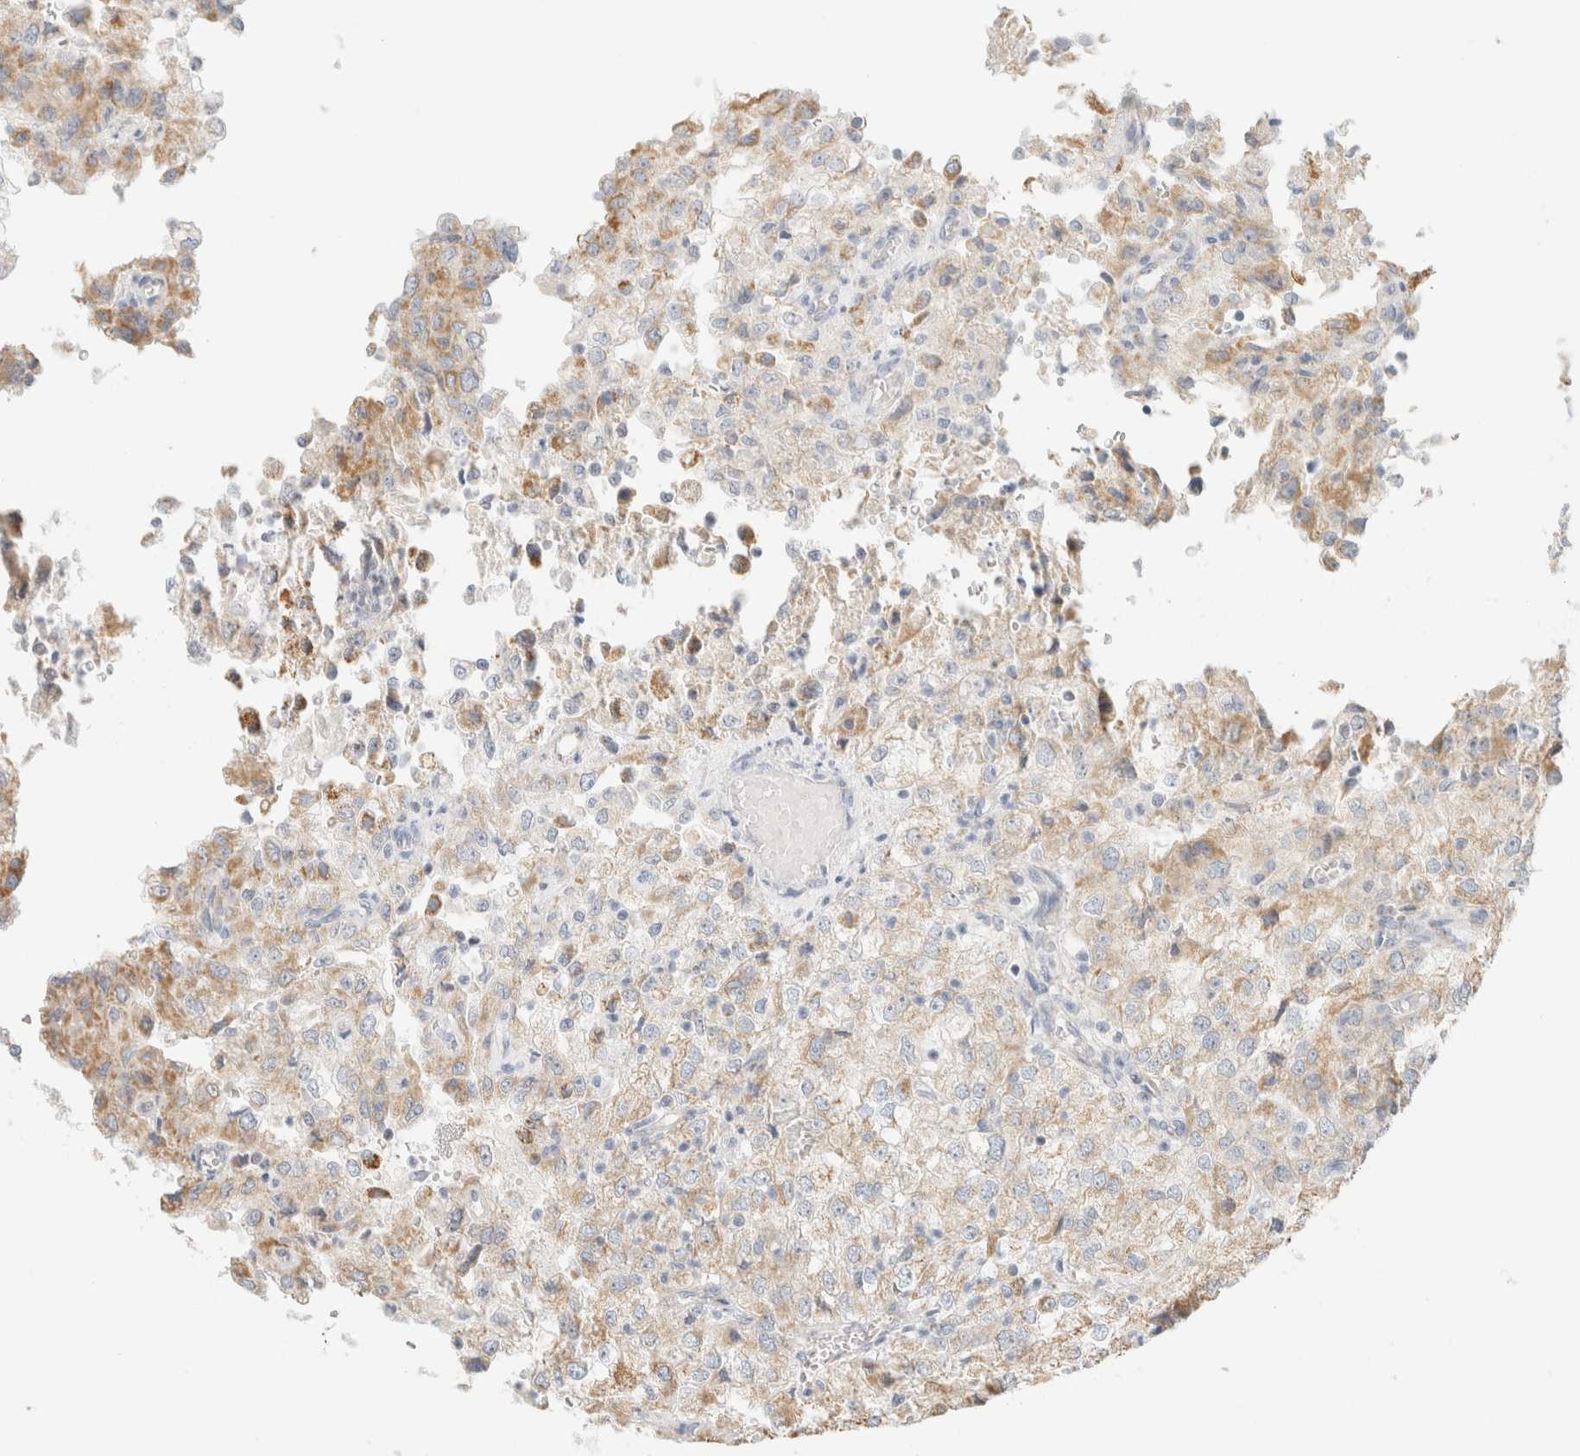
{"staining": {"intensity": "weak", "quantity": ">75%", "location": "cytoplasmic/membranous"}, "tissue": "renal cancer", "cell_type": "Tumor cells", "image_type": "cancer", "snomed": [{"axis": "morphology", "description": "Adenocarcinoma, NOS"}, {"axis": "topography", "description": "Kidney"}], "caption": "Renal adenocarcinoma was stained to show a protein in brown. There is low levels of weak cytoplasmic/membranous positivity in approximately >75% of tumor cells.", "gene": "HDHD3", "patient": {"sex": "female", "age": 54}}